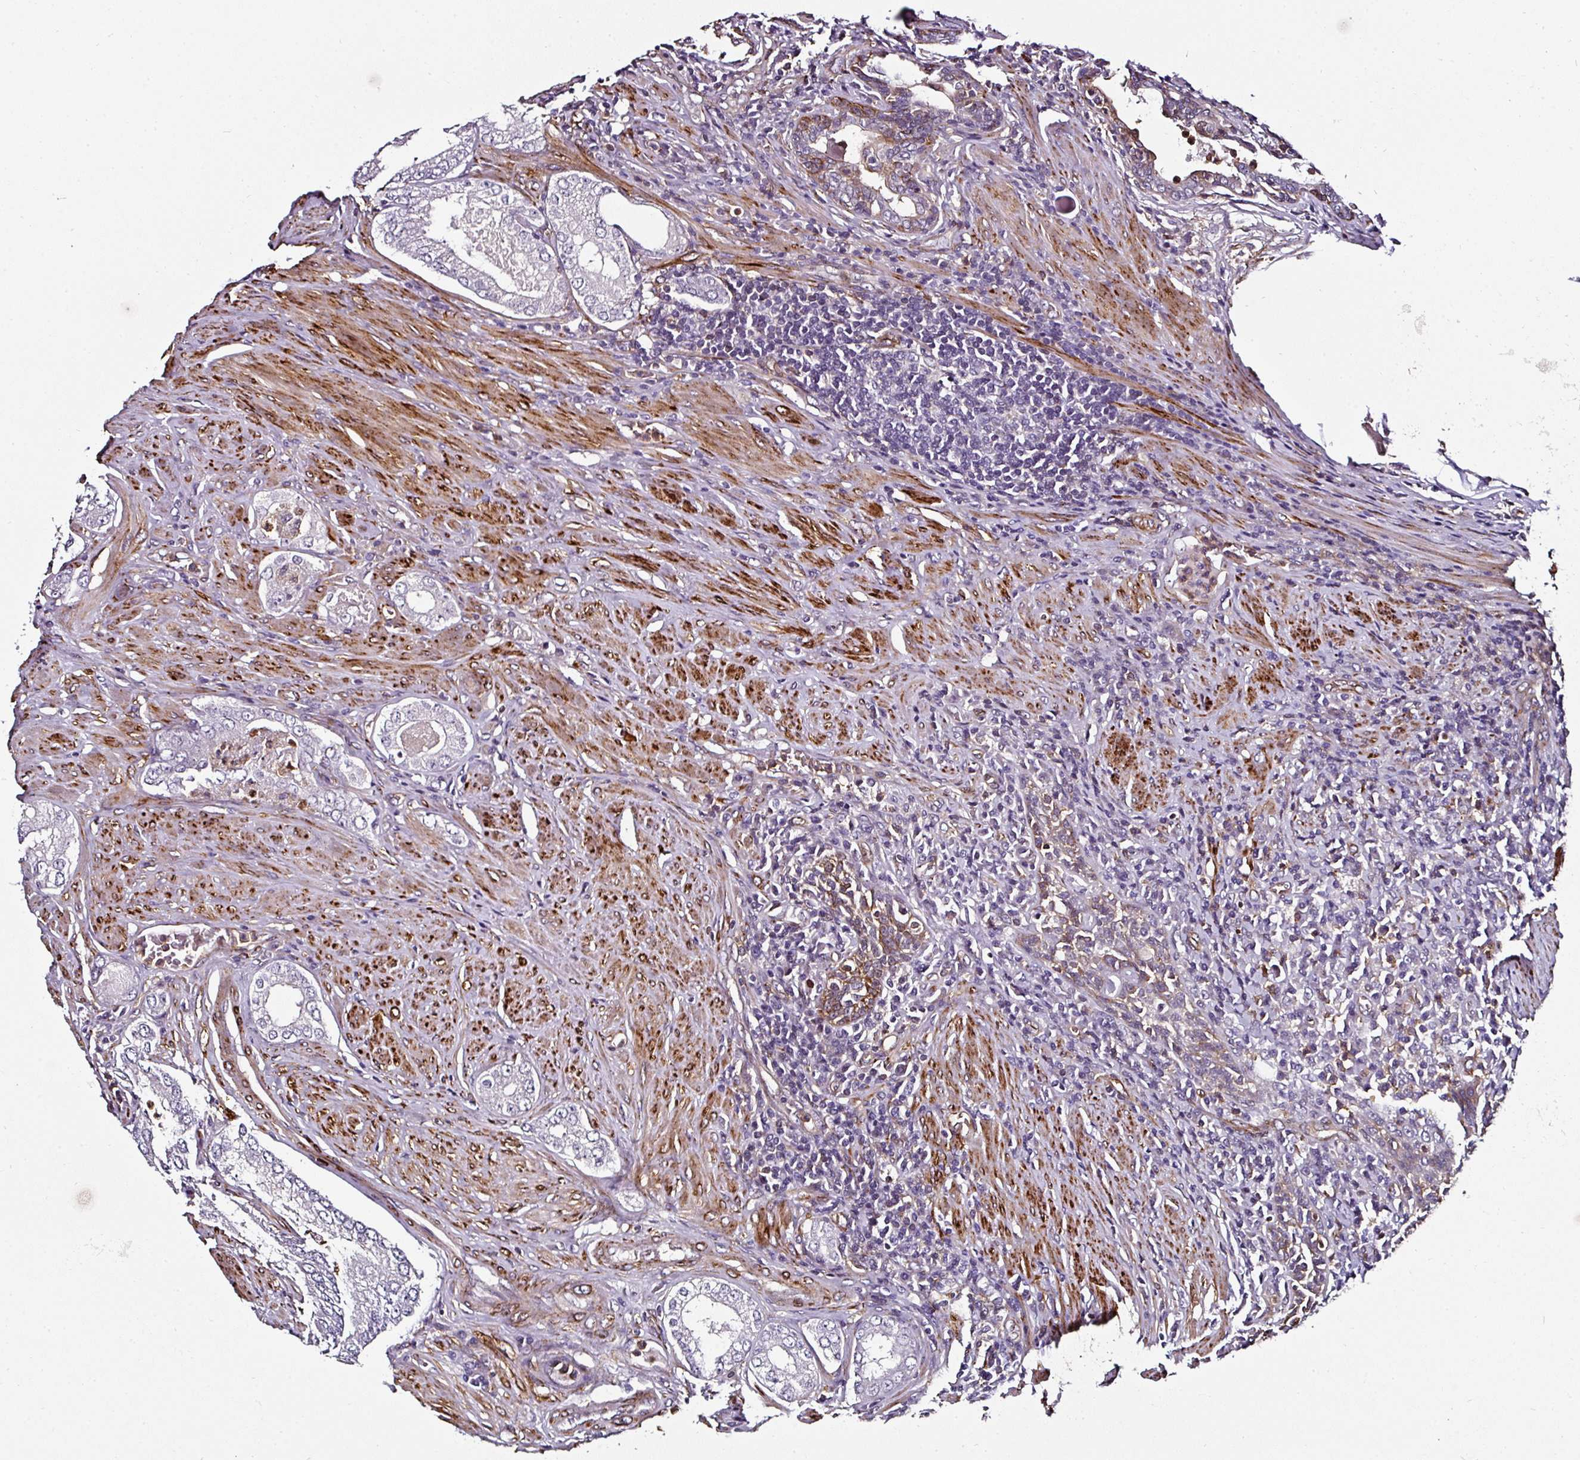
{"staining": {"intensity": "negative", "quantity": "none", "location": "none"}, "tissue": "prostate cancer", "cell_type": "Tumor cells", "image_type": "cancer", "snomed": [{"axis": "morphology", "description": "Adenocarcinoma, Low grade"}, {"axis": "topography", "description": "Prostate"}], "caption": "The photomicrograph displays no significant expression in tumor cells of adenocarcinoma (low-grade) (prostate). (Brightfield microscopy of DAB immunohistochemistry (IHC) at high magnification).", "gene": "BEND5", "patient": {"sex": "male", "age": 68}}